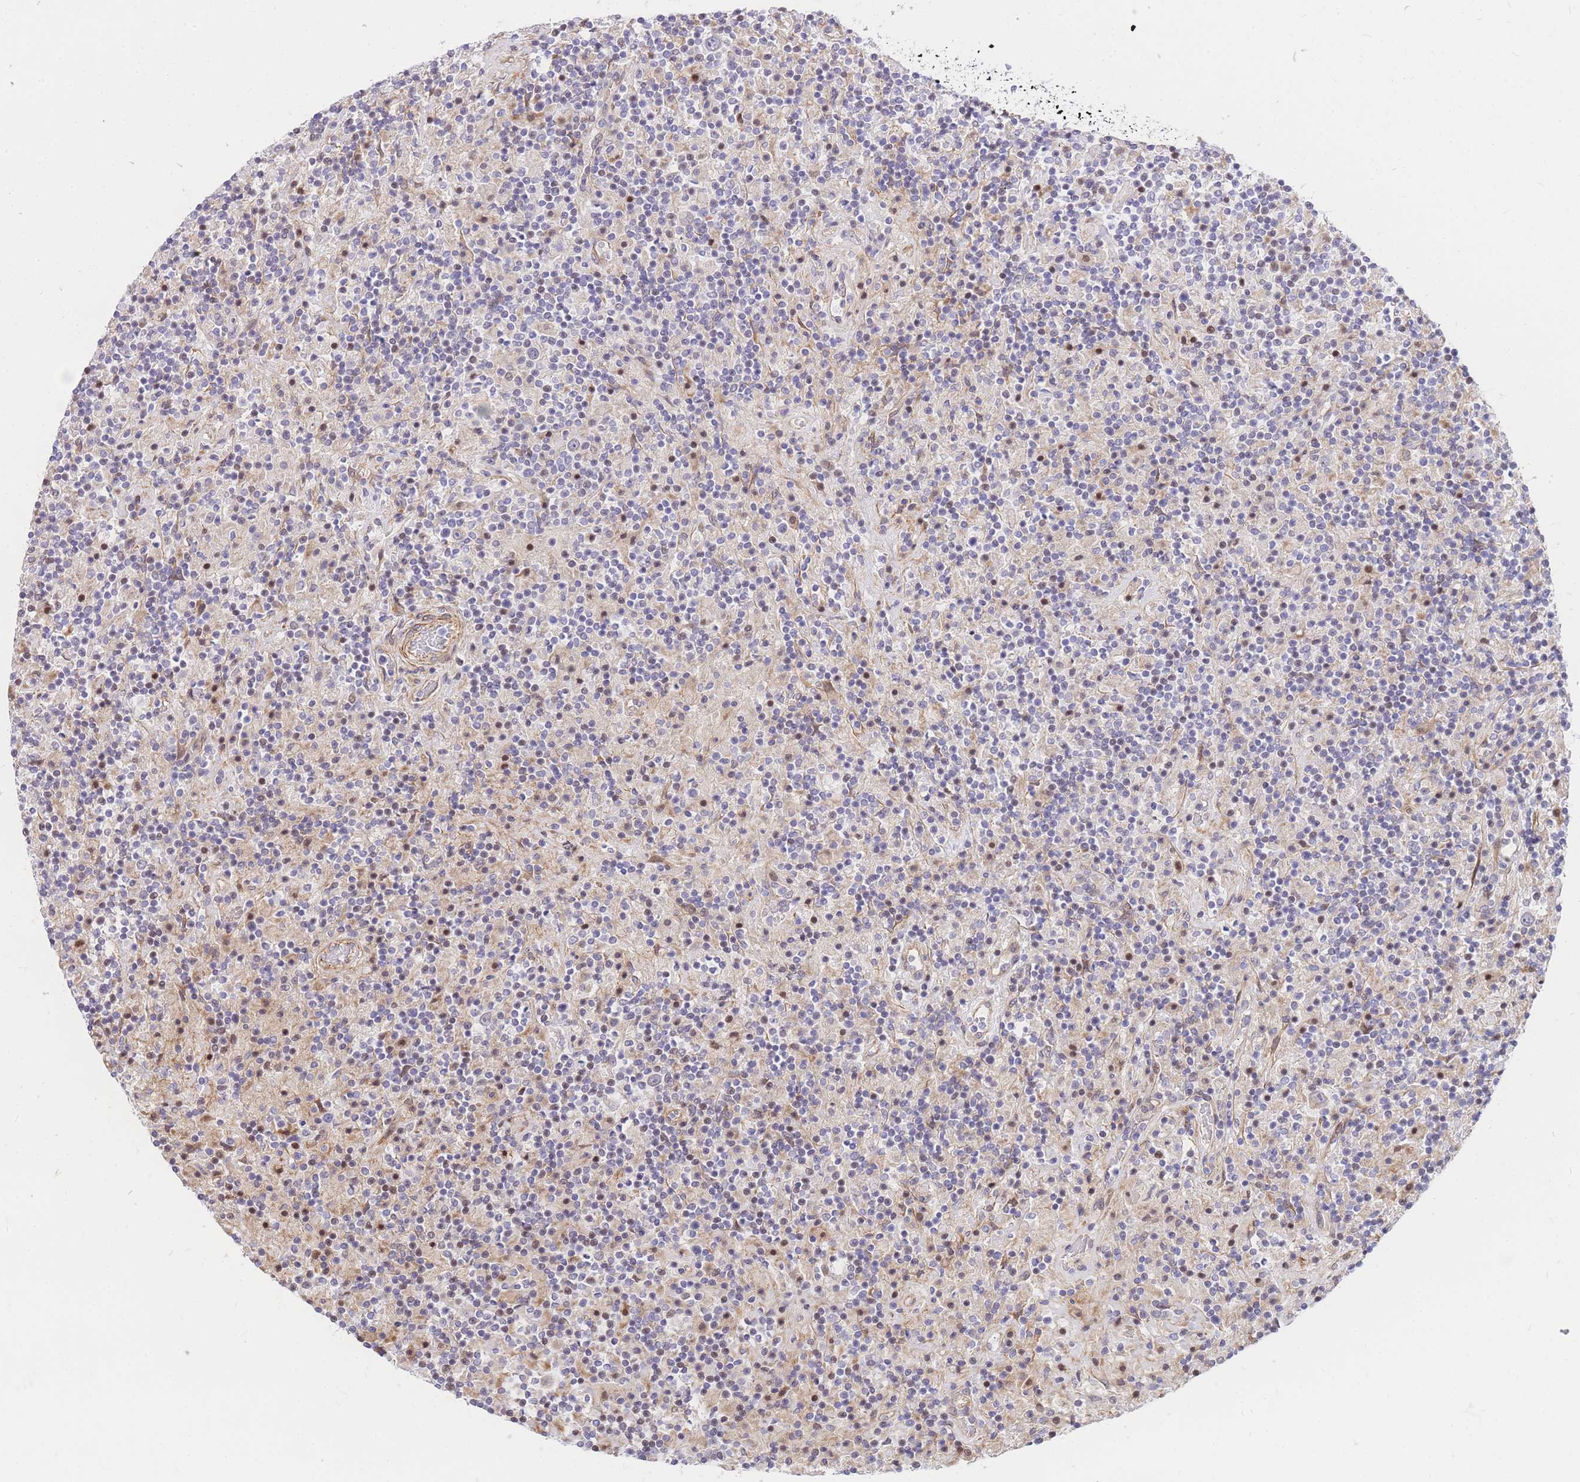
{"staining": {"intensity": "negative", "quantity": "none", "location": "none"}, "tissue": "lymphoma", "cell_type": "Tumor cells", "image_type": "cancer", "snomed": [{"axis": "morphology", "description": "Hodgkin's disease, NOS"}, {"axis": "topography", "description": "Lymph node"}], "caption": "The IHC histopathology image has no significant expression in tumor cells of lymphoma tissue.", "gene": "S100PBP", "patient": {"sex": "male", "age": 70}}